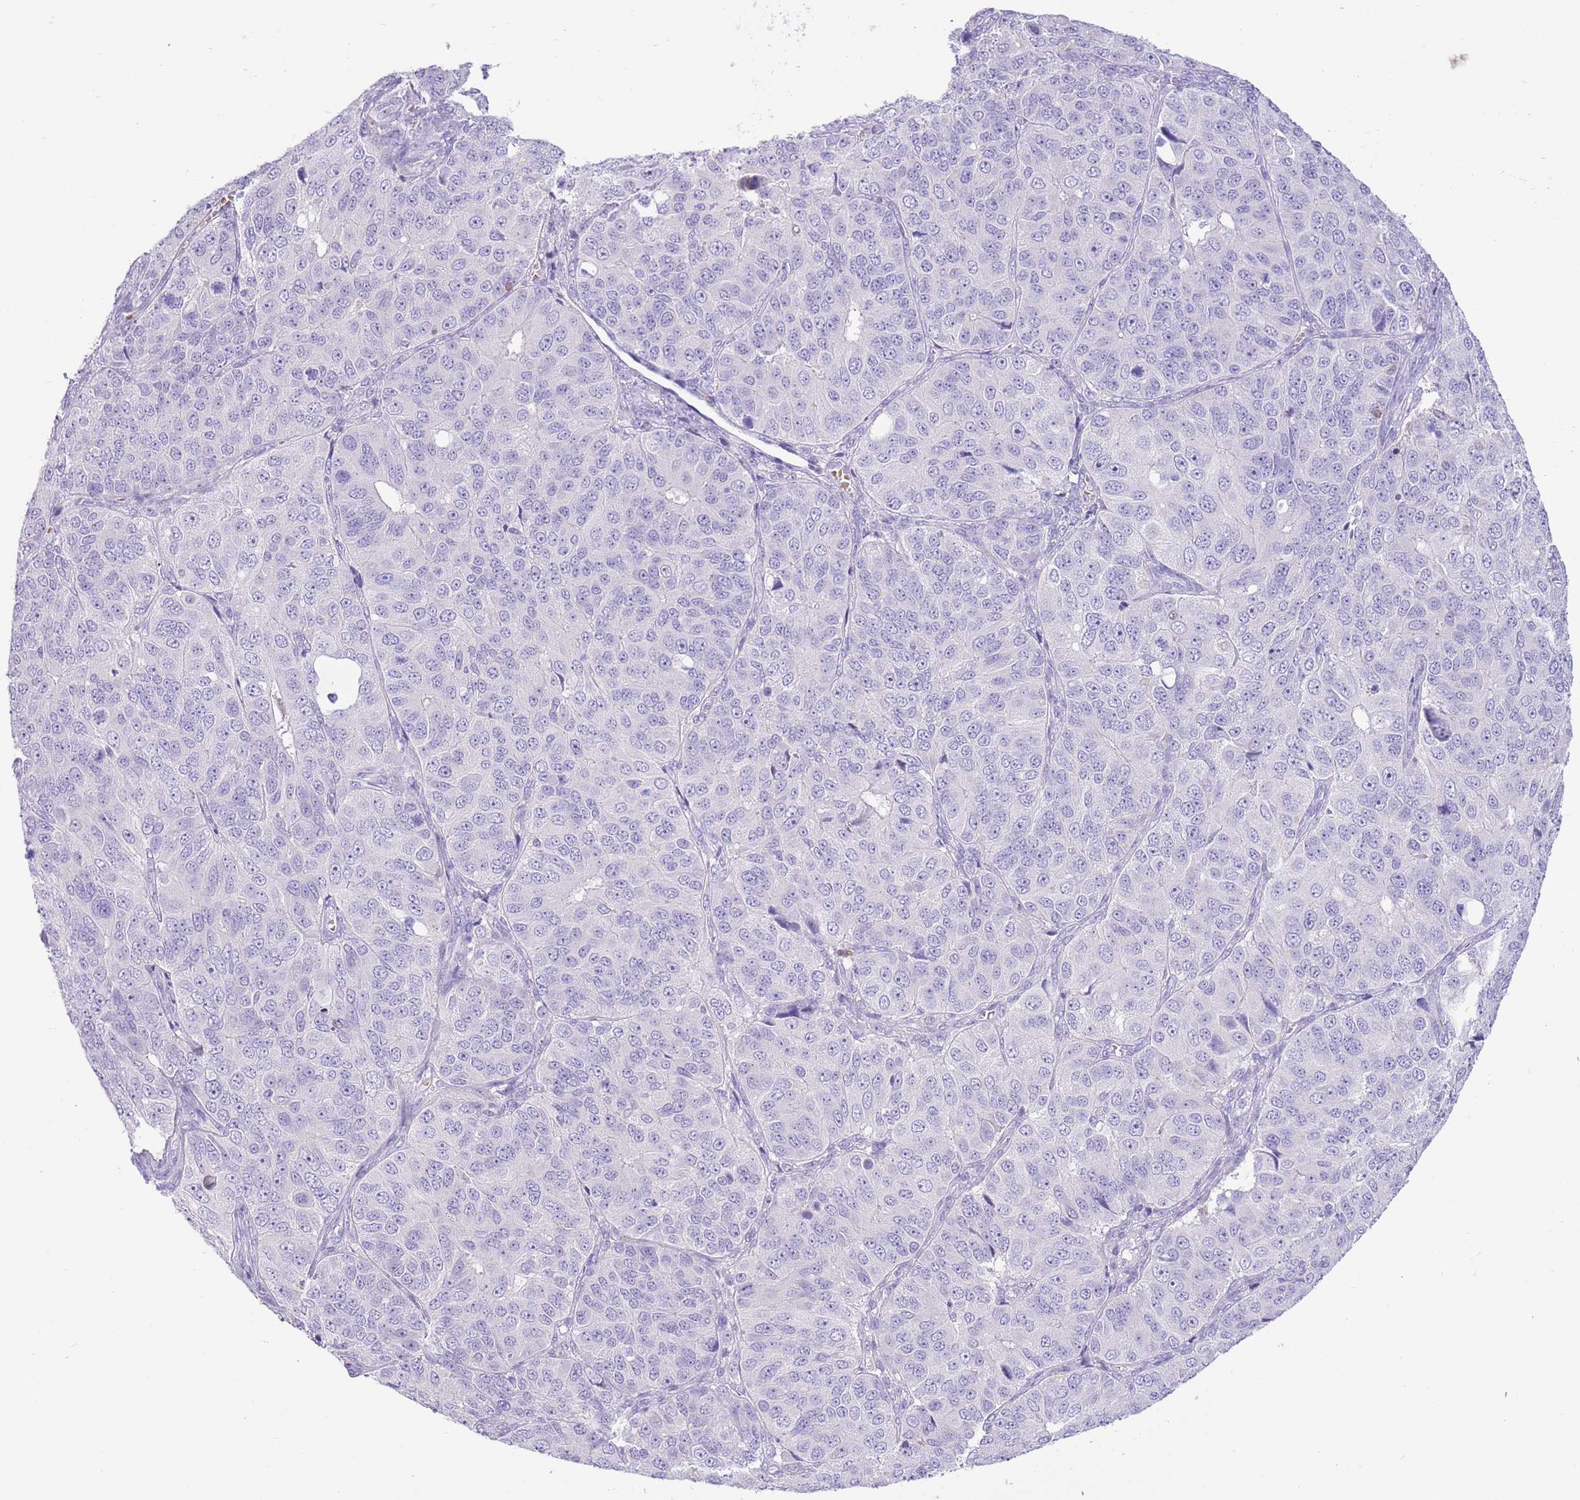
{"staining": {"intensity": "negative", "quantity": "none", "location": "none"}, "tissue": "ovarian cancer", "cell_type": "Tumor cells", "image_type": "cancer", "snomed": [{"axis": "morphology", "description": "Carcinoma, endometroid"}, {"axis": "topography", "description": "Ovary"}], "caption": "This is an immunohistochemistry (IHC) micrograph of ovarian endometroid carcinoma. There is no positivity in tumor cells.", "gene": "OR4Q3", "patient": {"sex": "female", "age": 51}}